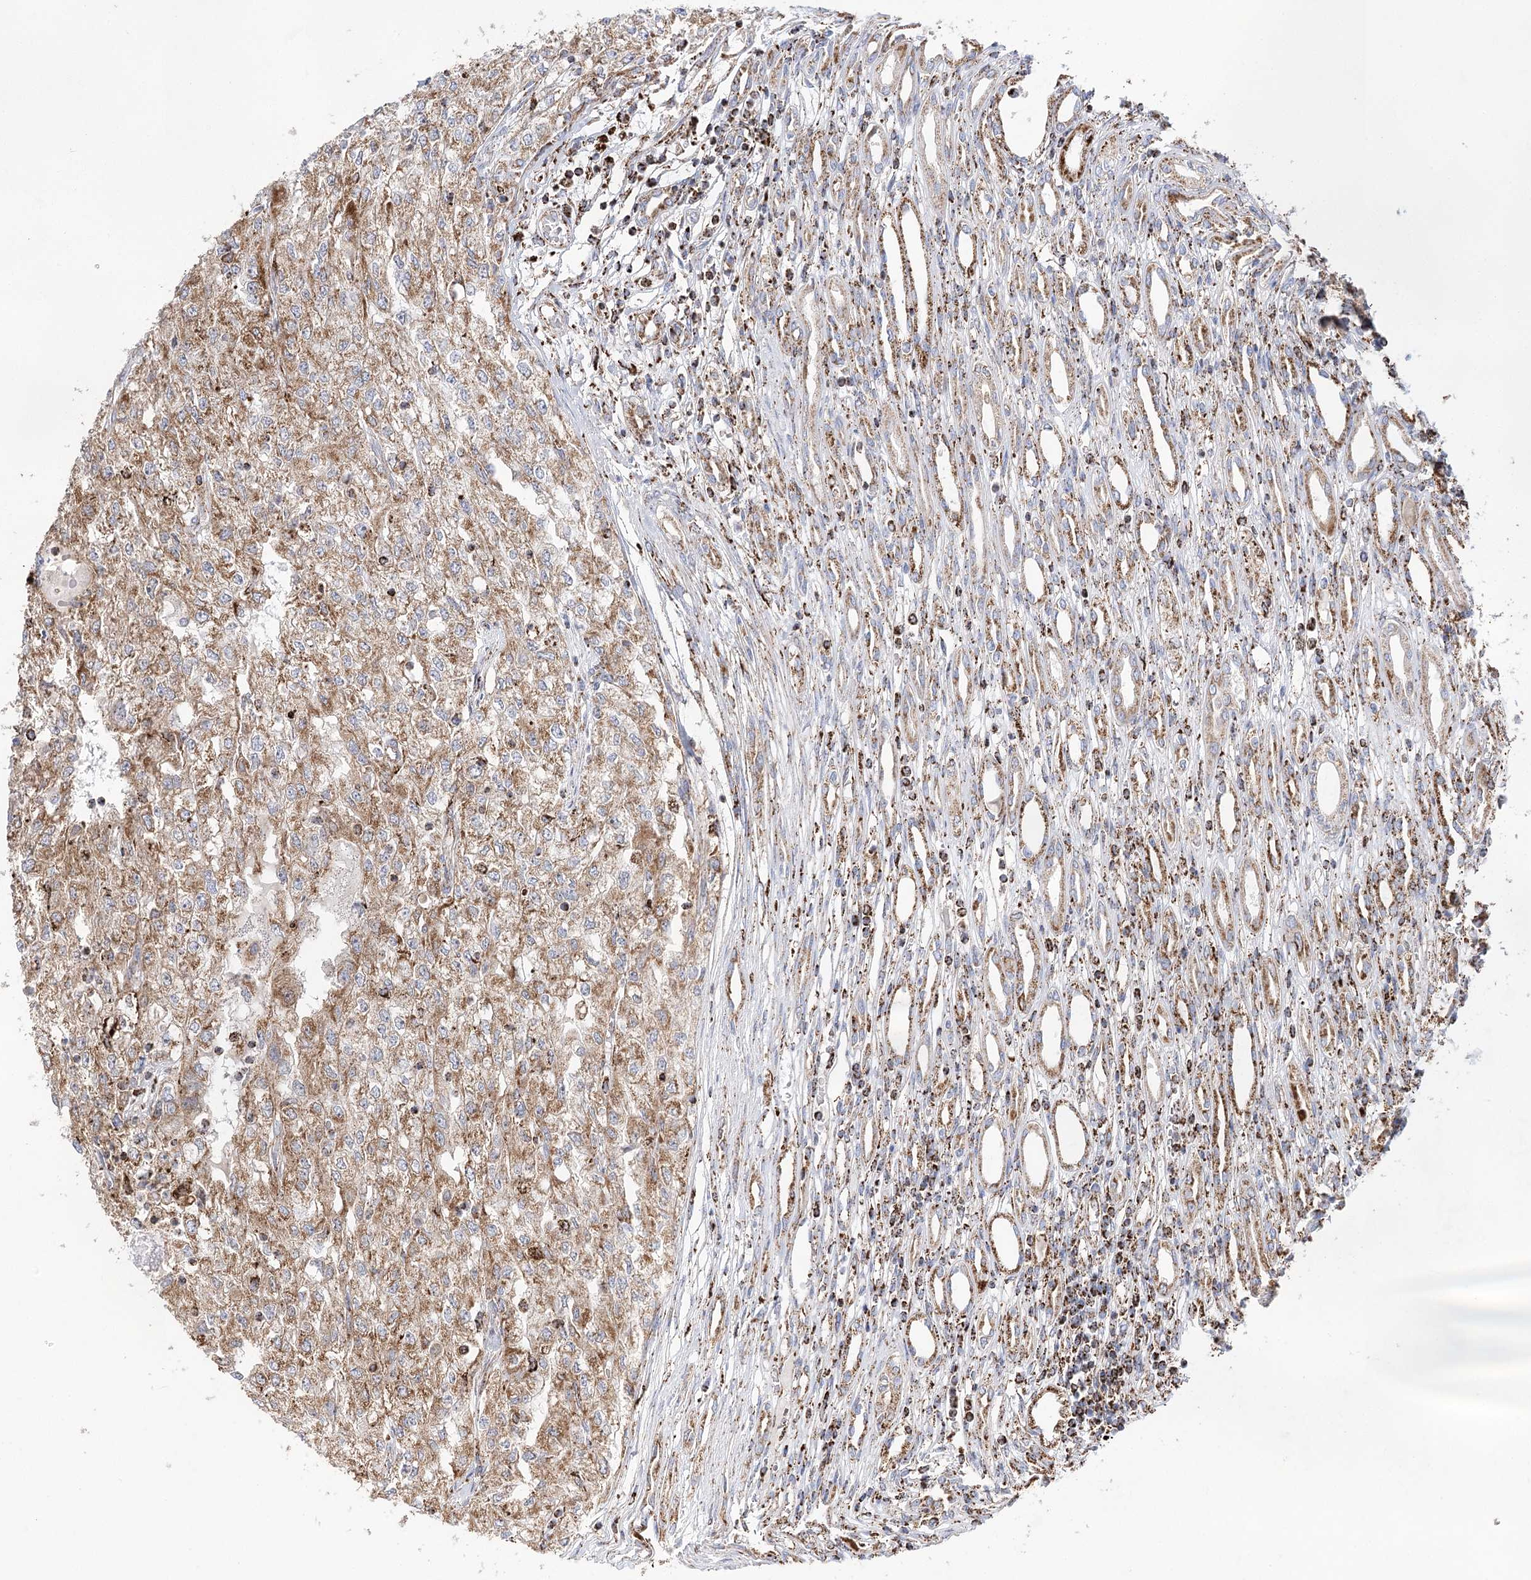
{"staining": {"intensity": "moderate", "quantity": ">75%", "location": "cytoplasmic/membranous"}, "tissue": "renal cancer", "cell_type": "Tumor cells", "image_type": "cancer", "snomed": [{"axis": "morphology", "description": "Adenocarcinoma, NOS"}, {"axis": "topography", "description": "Kidney"}], "caption": "A medium amount of moderate cytoplasmic/membranous positivity is seen in approximately >75% of tumor cells in adenocarcinoma (renal) tissue.", "gene": "NADK2", "patient": {"sex": "female", "age": 54}}